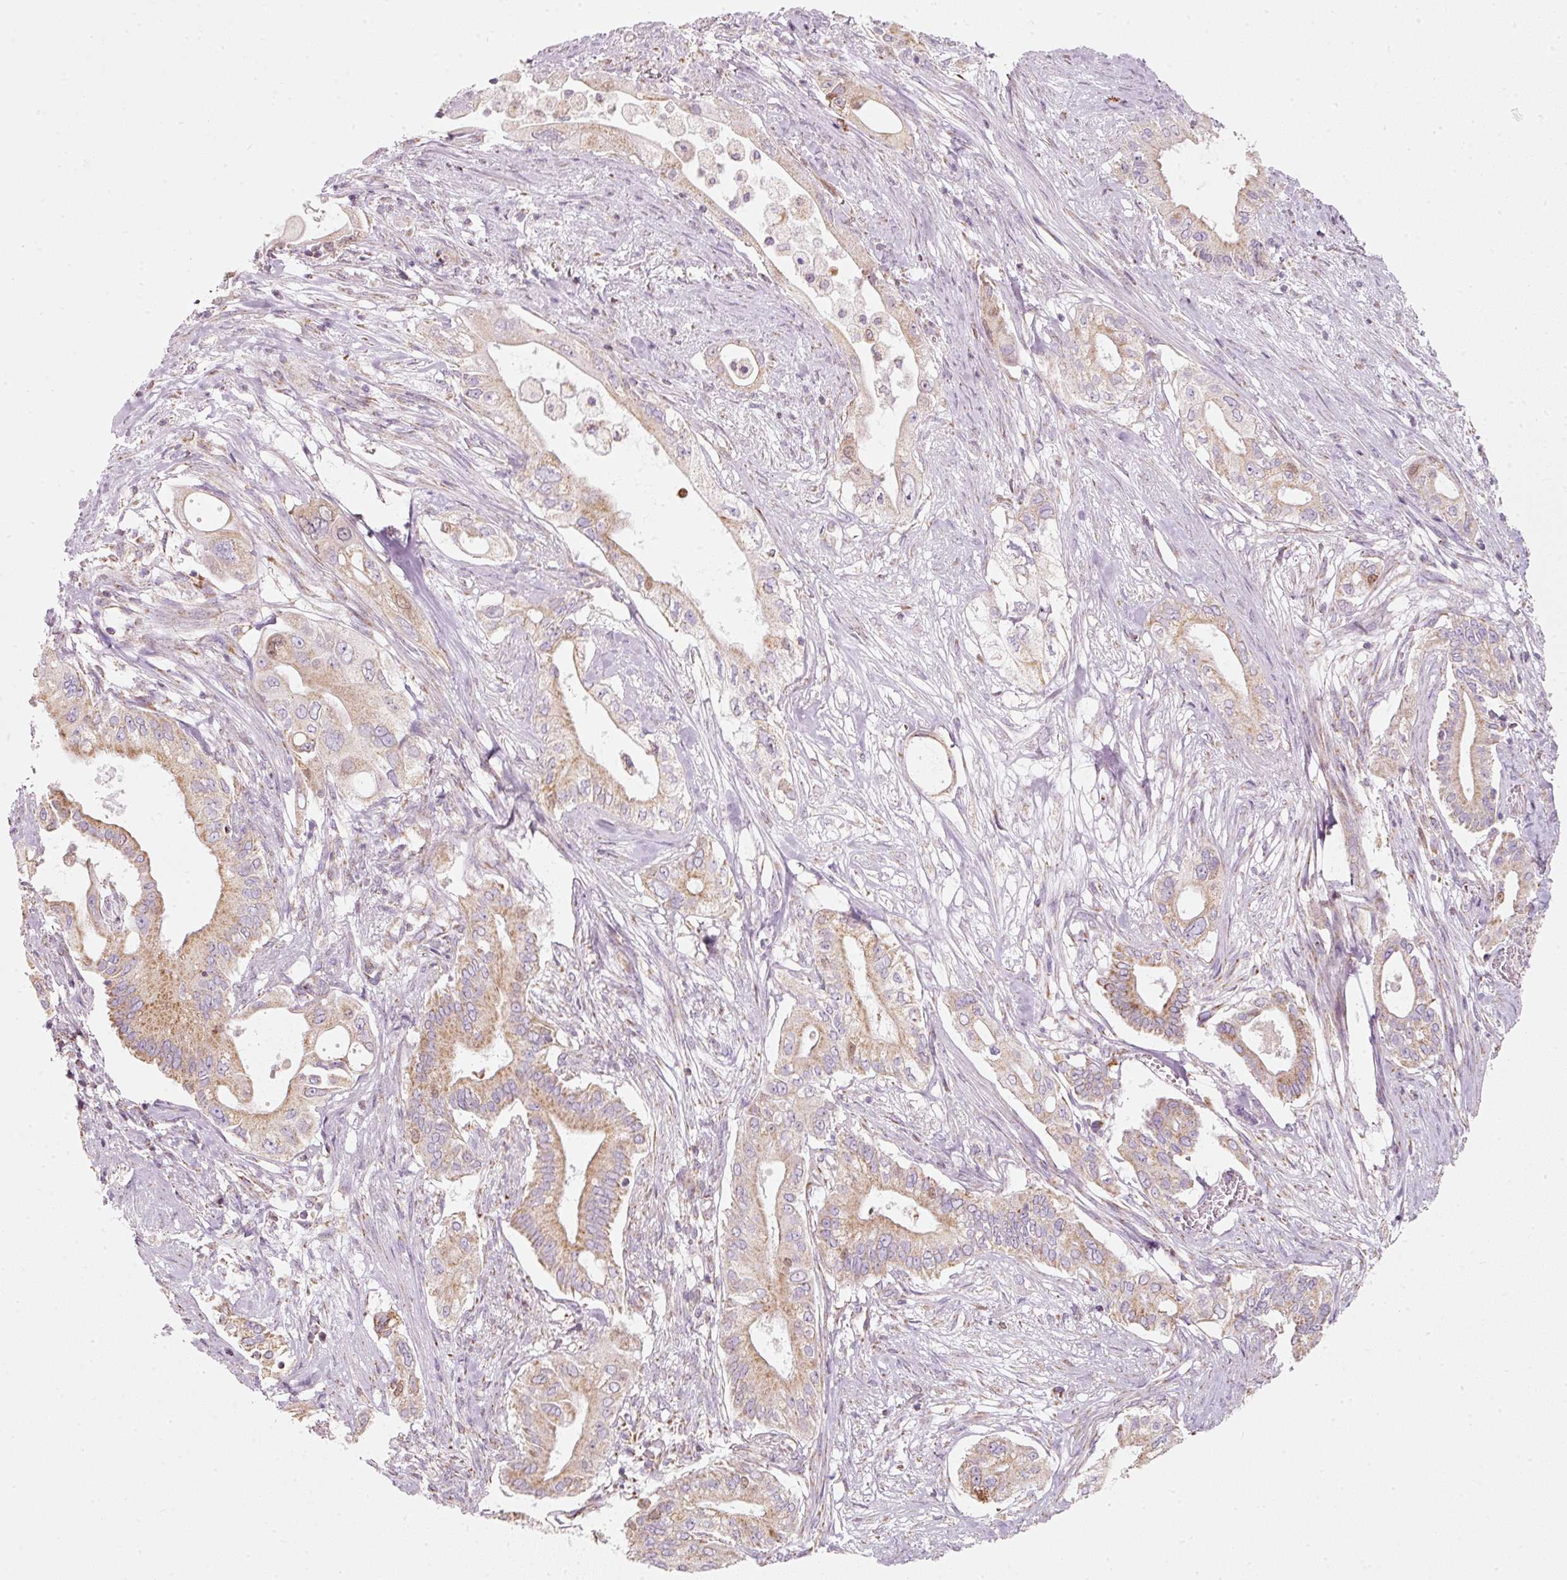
{"staining": {"intensity": "moderate", "quantity": "25%-75%", "location": "cytoplasmic/membranous,nuclear"}, "tissue": "pancreatic cancer", "cell_type": "Tumor cells", "image_type": "cancer", "snomed": [{"axis": "morphology", "description": "Adenocarcinoma, NOS"}, {"axis": "topography", "description": "Pancreas"}], "caption": "Protein staining of adenocarcinoma (pancreatic) tissue reveals moderate cytoplasmic/membranous and nuclear staining in approximately 25%-75% of tumor cells.", "gene": "DUT", "patient": {"sex": "female", "age": 68}}